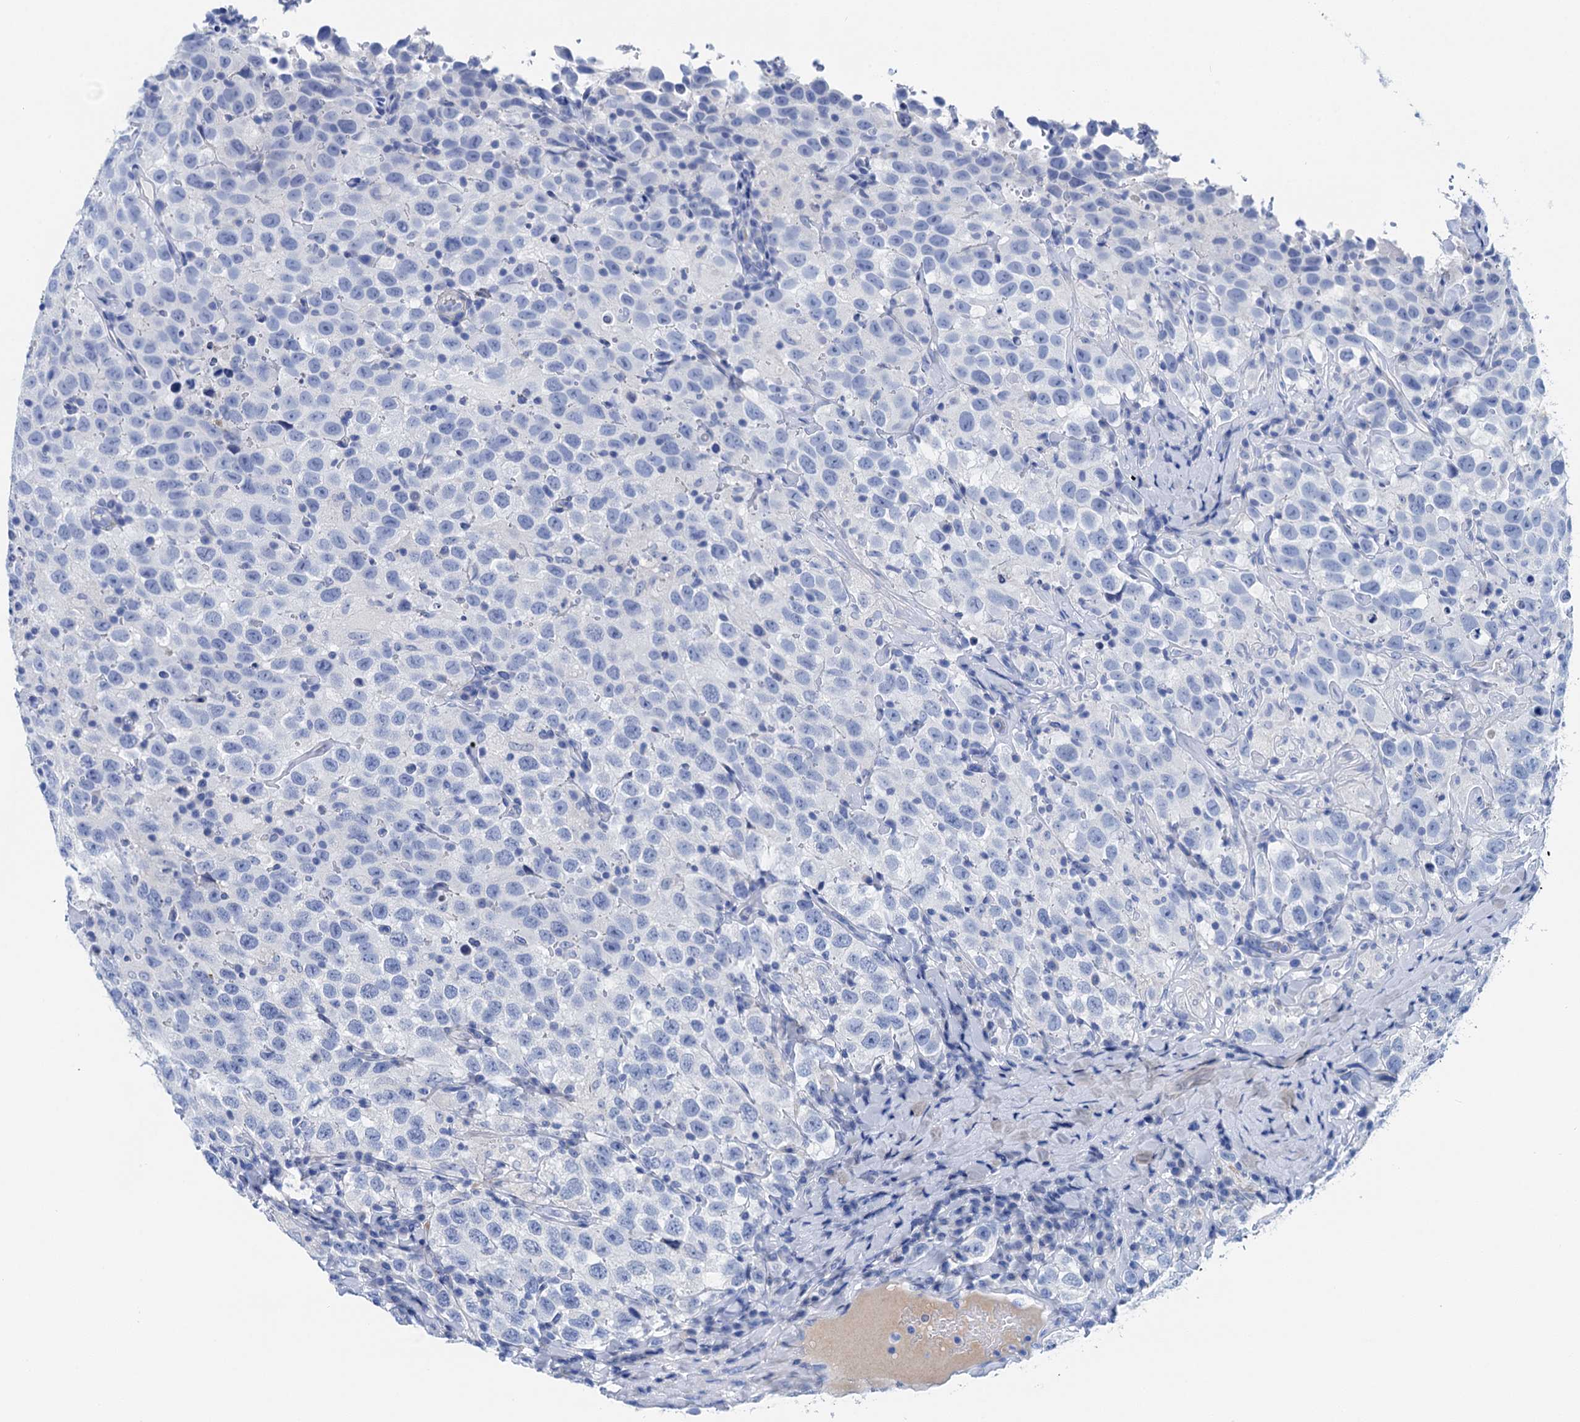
{"staining": {"intensity": "negative", "quantity": "none", "location": "none"}, "tissue": "testis cancer", "cell_type": "Tumor cells", "image_type": "cancer", "snomed": [{"axis": "morphology", "description": "Seminoma, NOS"}, {"axis": "topography", "description": "Testis"}], "caption": "Immunohistochemistry micrograph of human testis cancer (seminoma) stained for a protein (brown), which reveals no positivity in tumor cells.", "gene": "NLRP10", "patient": {"sex": "male", "age": 41}}